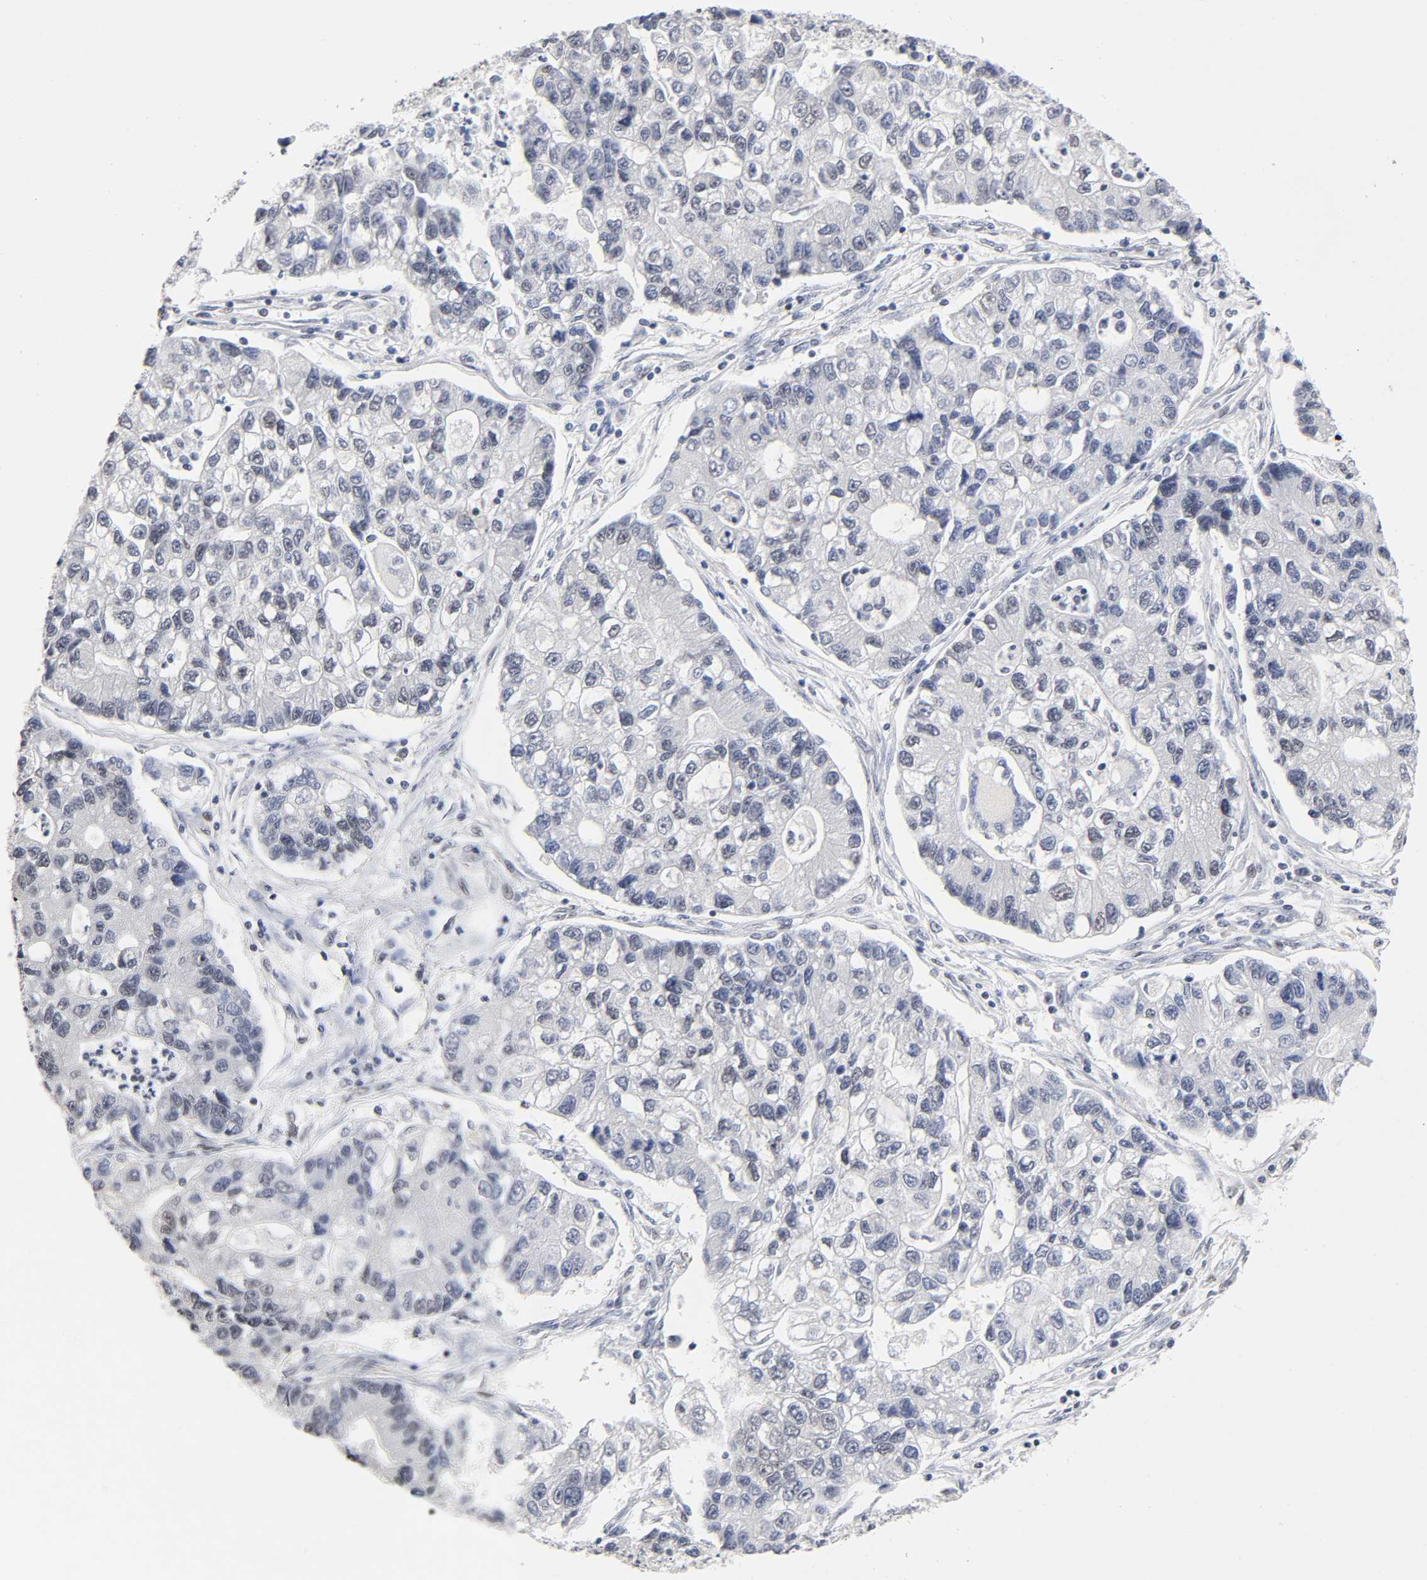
{"staining": {"intensity": "negative", "quantity": "none", "location": "none"}, "tissue": "lung cancer", "cell_type": "Tumor cells", "image_type": "cancer", "snomed": [{"axis": "morphology", "description": "Adenocarcinoma, NOS"}, {"axis": "topography", "description": "Lung"}], "caption": "A photomicrograph of lung cancer (adenocarcinoma) stained for a protein displays no brown staining in tumor cells.", "gene": "NR3C1", "patient": {"sex": "female", "age": 51}}